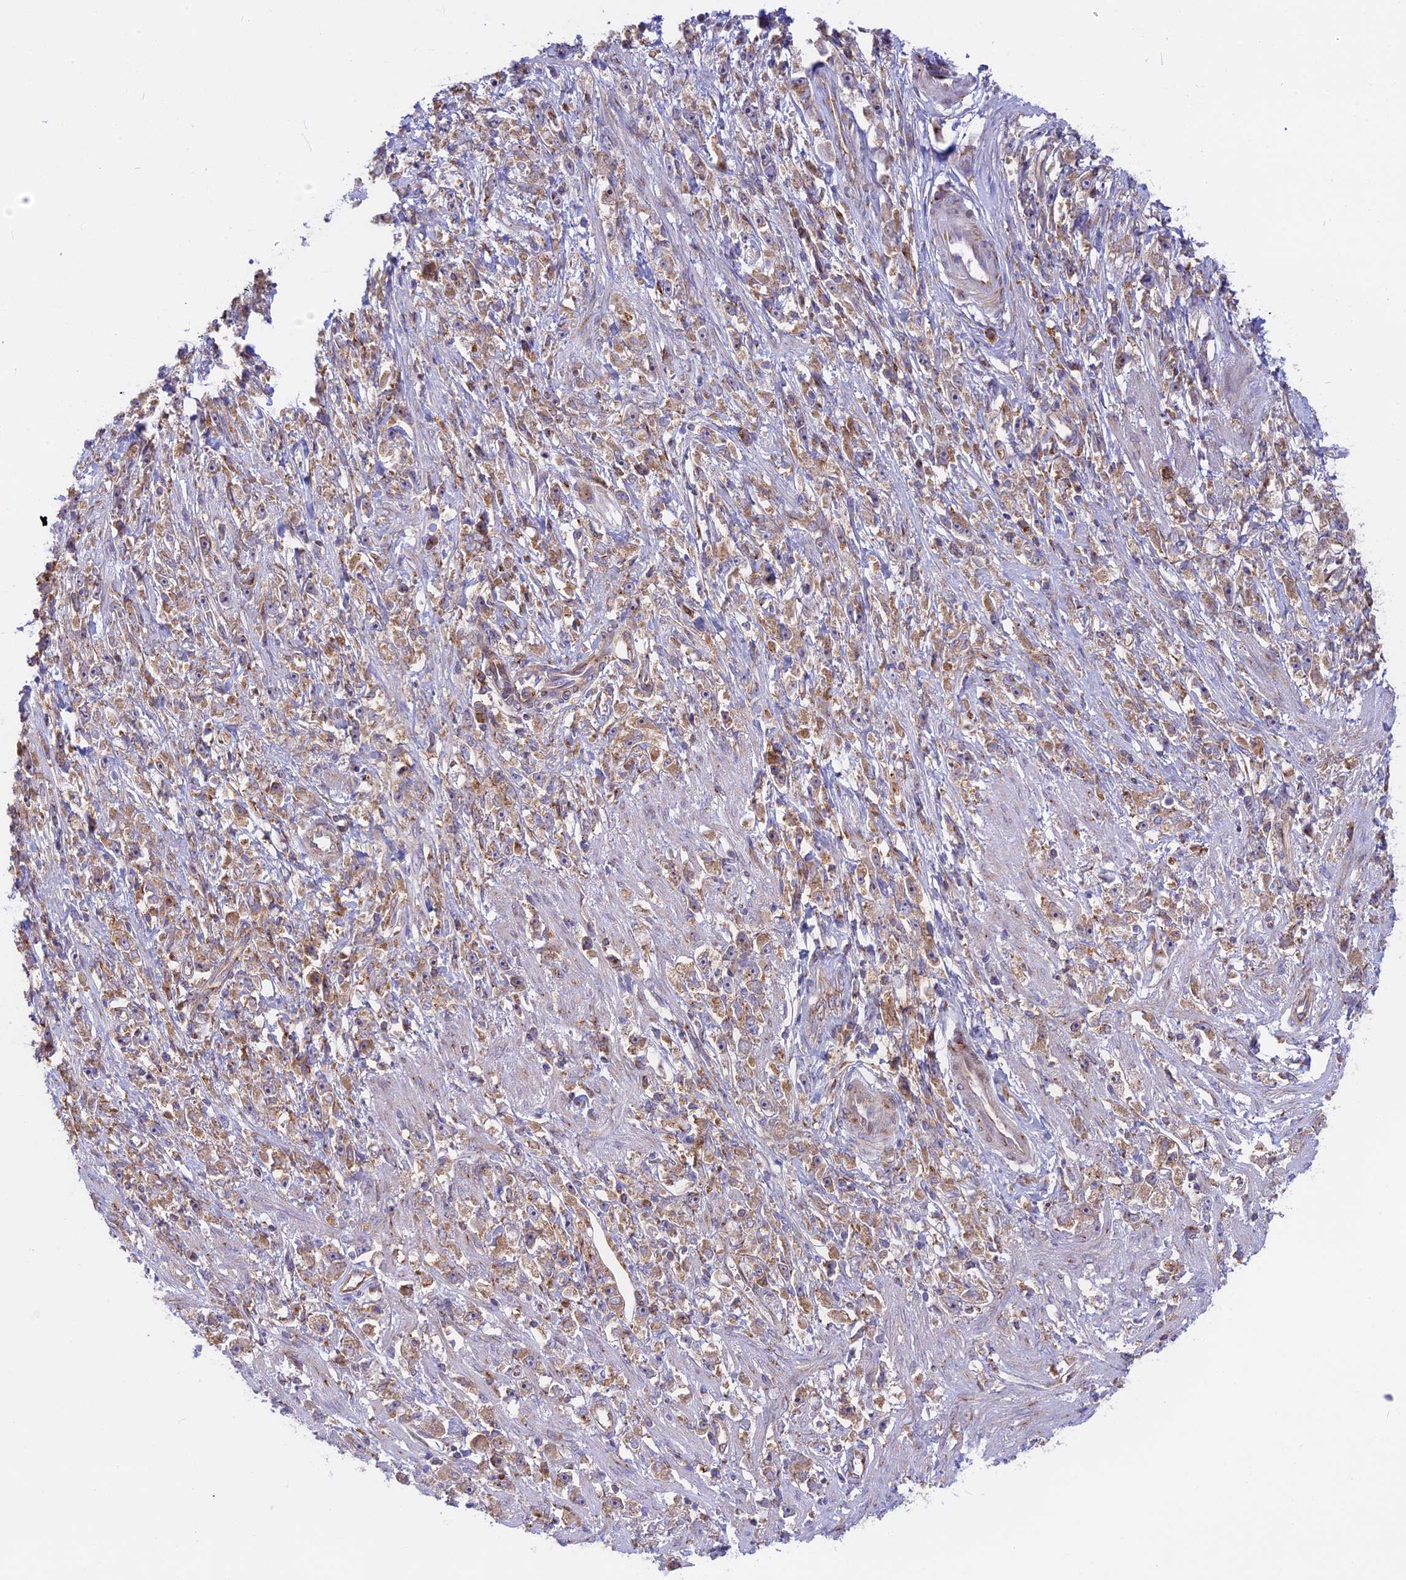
{"staining": {"intensity": "weak", "quantity": ">75%", "location": "cytoplasmic/membranous"}, "tissue": "stomach cancer", "cell_type": "Tumor cells", "image_type": "cancer", "snomed": [{"axis": "morphology", "description": "Adenocarcinoma, NOS"}, {"axis": "topography", "description": "Stomach"}], "caption": "Immunohistochemical staining of human stomach cancer displays low levels of weak cytoplasmic/membranous staining in about >75% of tumor cells. Using DAB (brown) and hematoxylin (blue) stains, captured at high magnification using brightfield microscopy.", "gene": "CLINT1", "patient": {"sex": "female", "age": 59}}